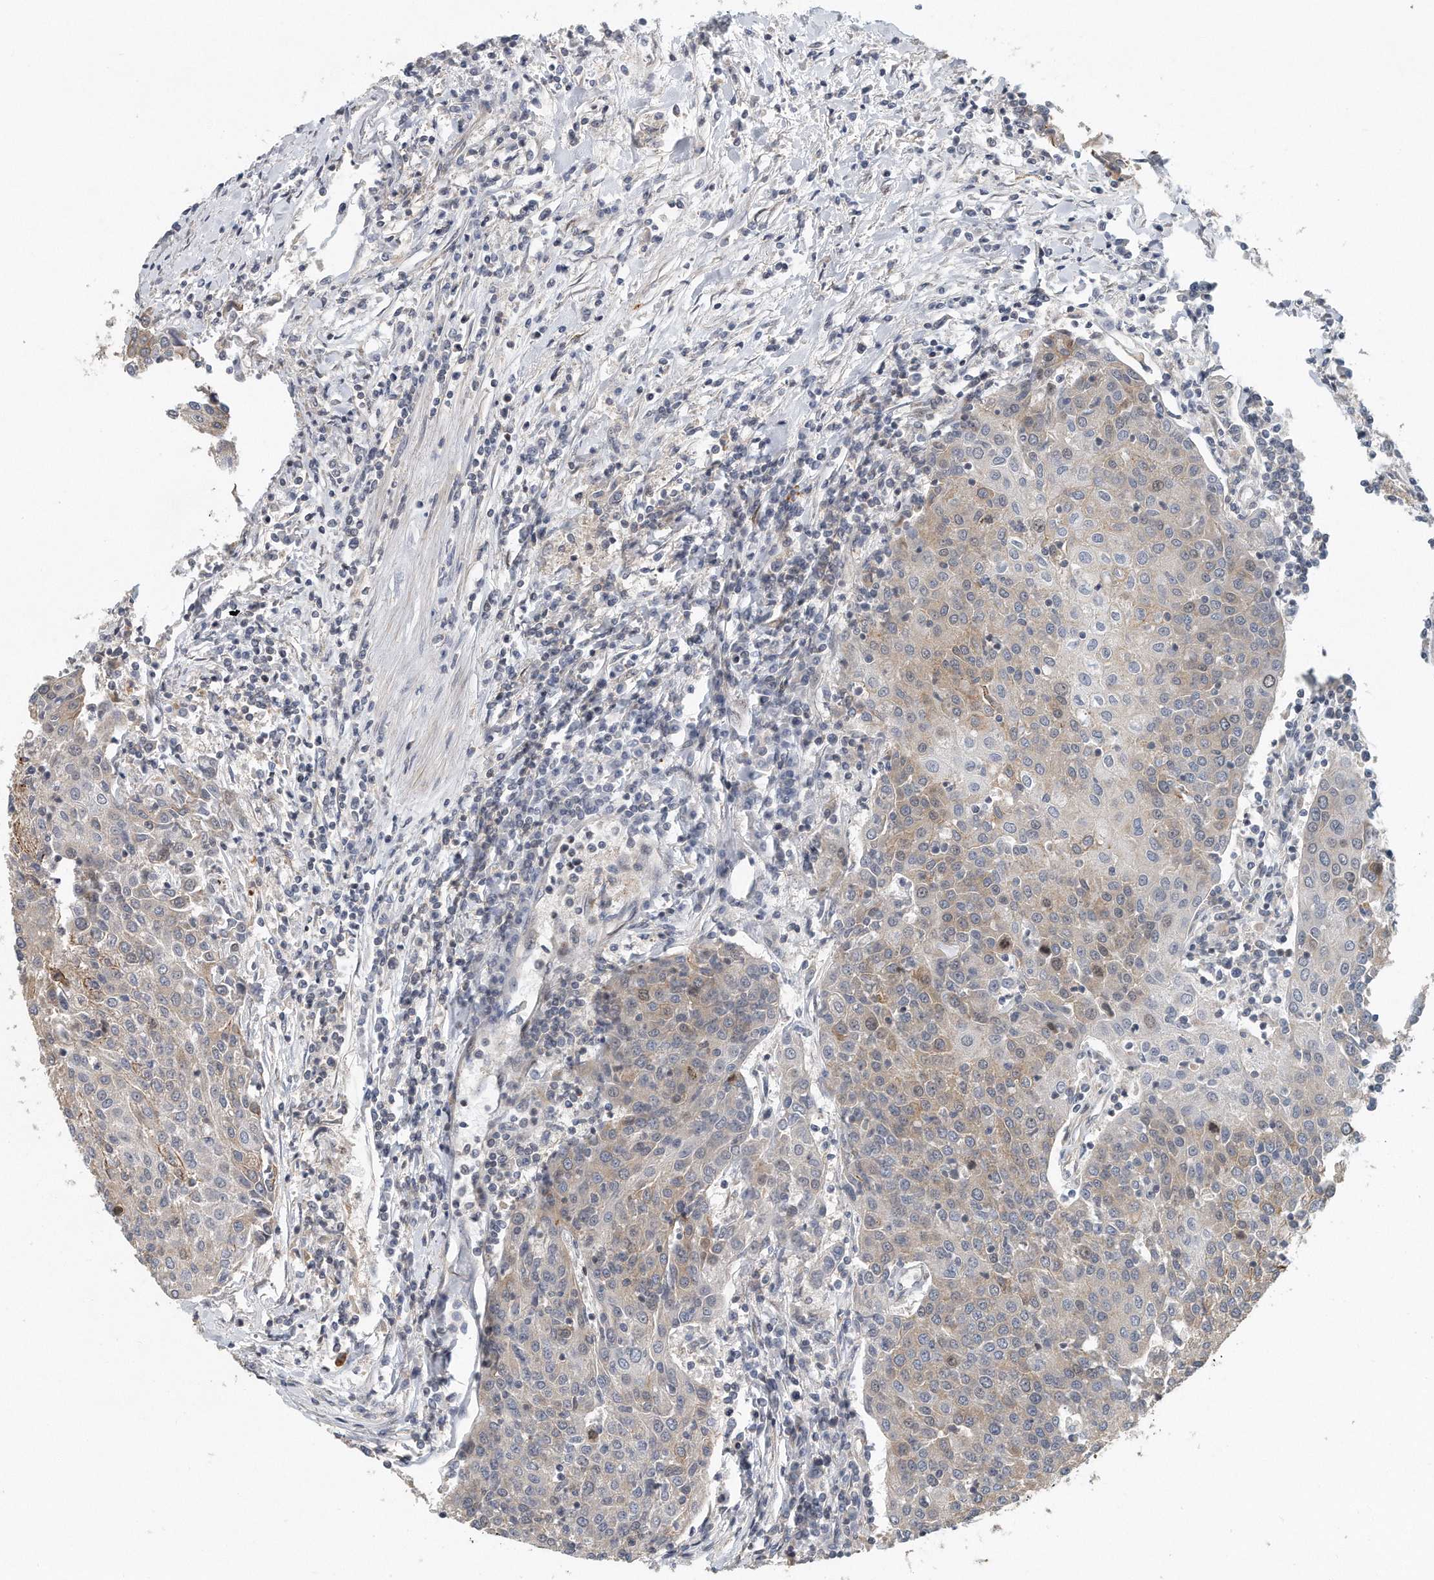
{"staining": {"intensity": "moderate", "quantity": "25%-75%", "location": "cytoplasmic/membranous"}, "tissue": "urothelial cancer", "cell_type": "Tumor cells", "image_type": "cancer", "snomed": [{"axis": "morphology", "description": "Urothelial carcinoma, High grade"}, {"axis": "topography", "description": "Urinary bladder"}], "caption": "Moderate cytoplasmic/membranous expression is seen in approximately 25%-75% of tumor cells in urothelial carcinoma (high-grade).", "gene": "PCDH8", "patient": {"sex": "female", "age": 85}}